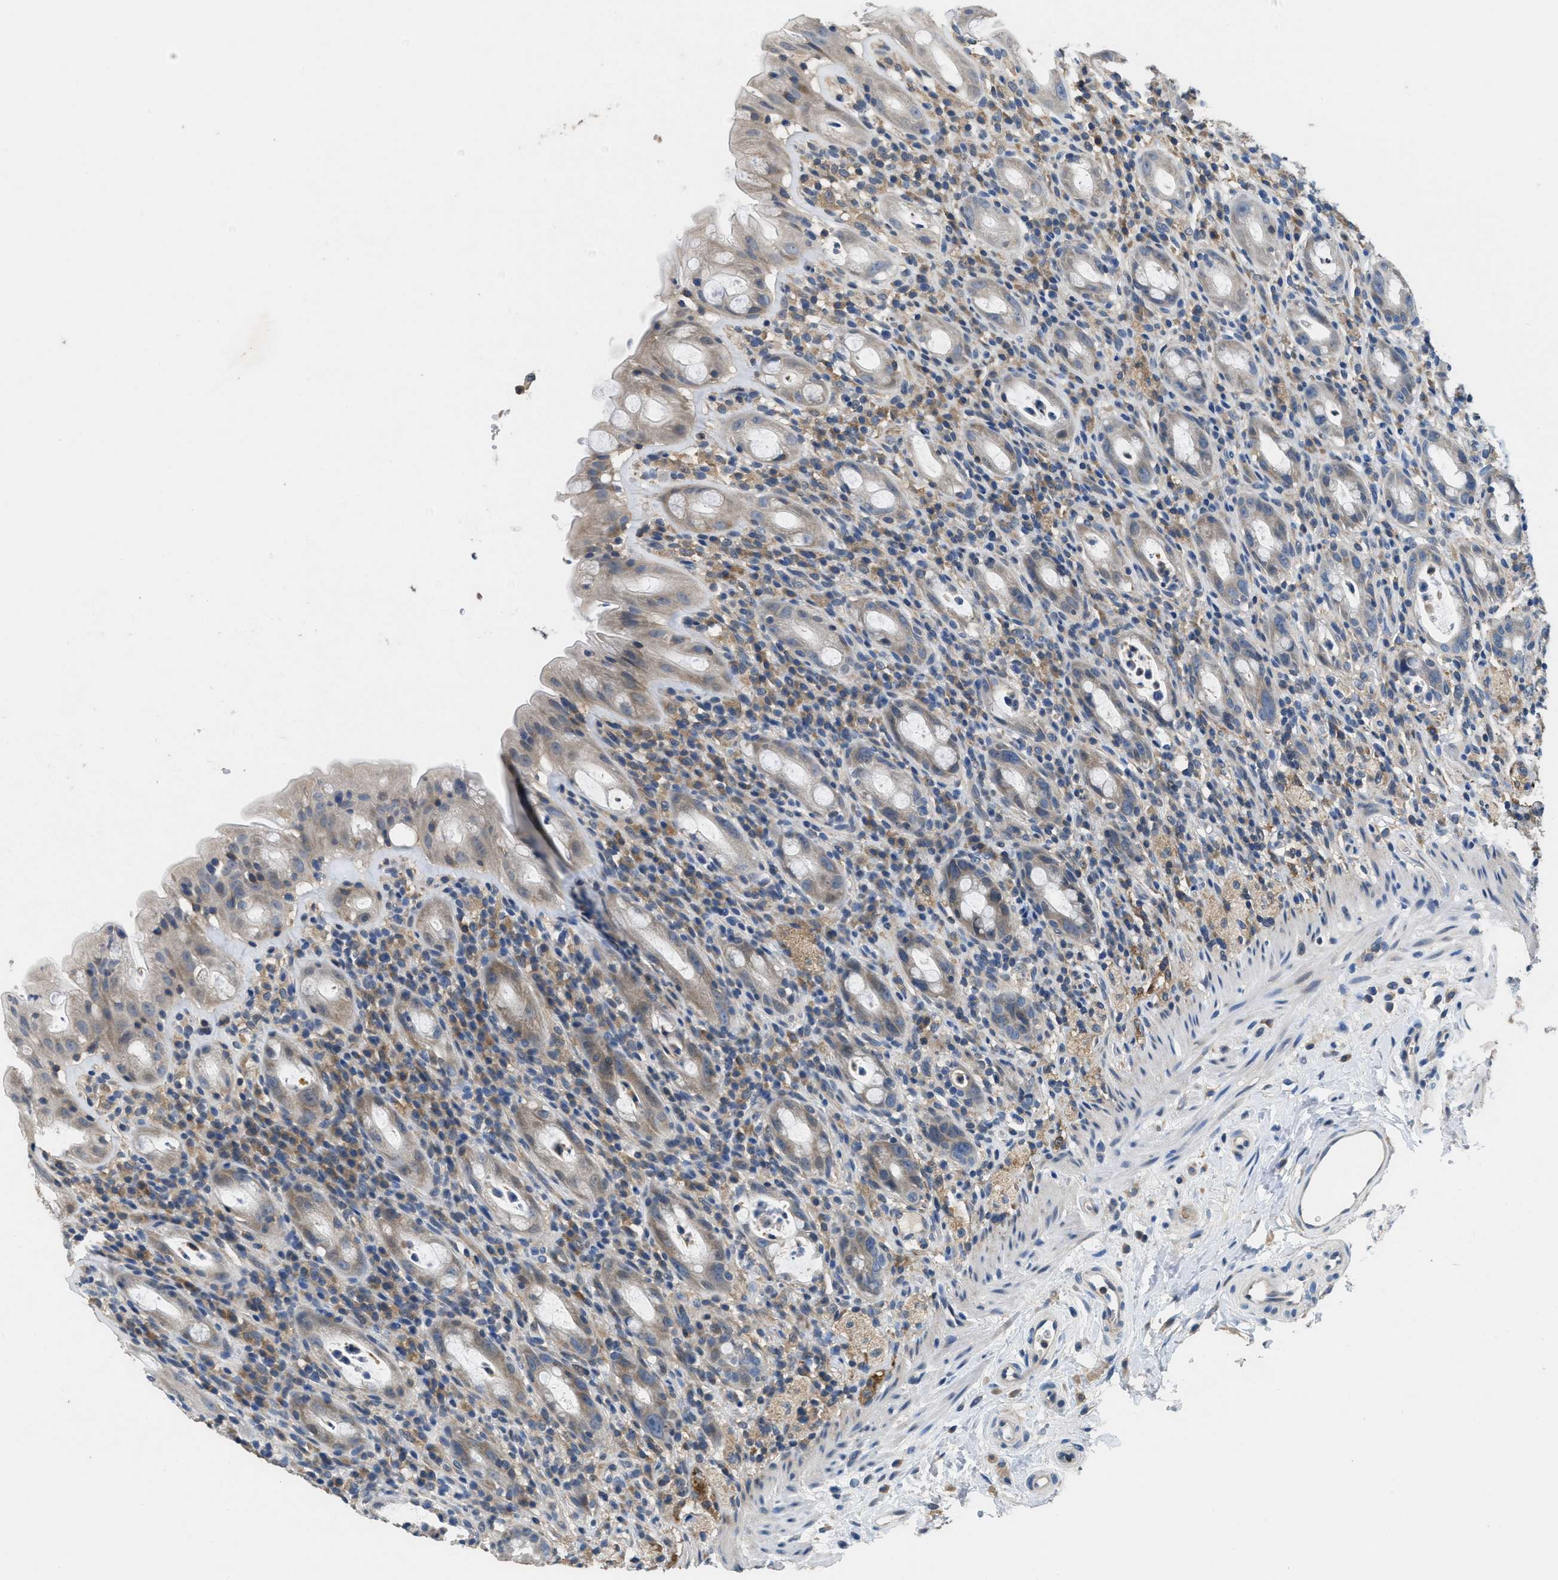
{"staining": {"intensity": "moderate", "quantity": ">75%", "location": "cytoplasmic/membranous"}, "tissue": "rectum", "cell_type": "Glandular cells", "image_type": "normal", "snomed": [{"axis": "morphology", "description": "Normal tissue, NOS"}, {"axis": "topography", "description": "Rectum"}], "caption": "Human rectum stained for a protein (brown) demonstrates moderate cytoplasmic/membranous positive positivity in about >75% of glandular cells.", "gene": "DGKE", "patient": {"sex": "male", "age": 44}}